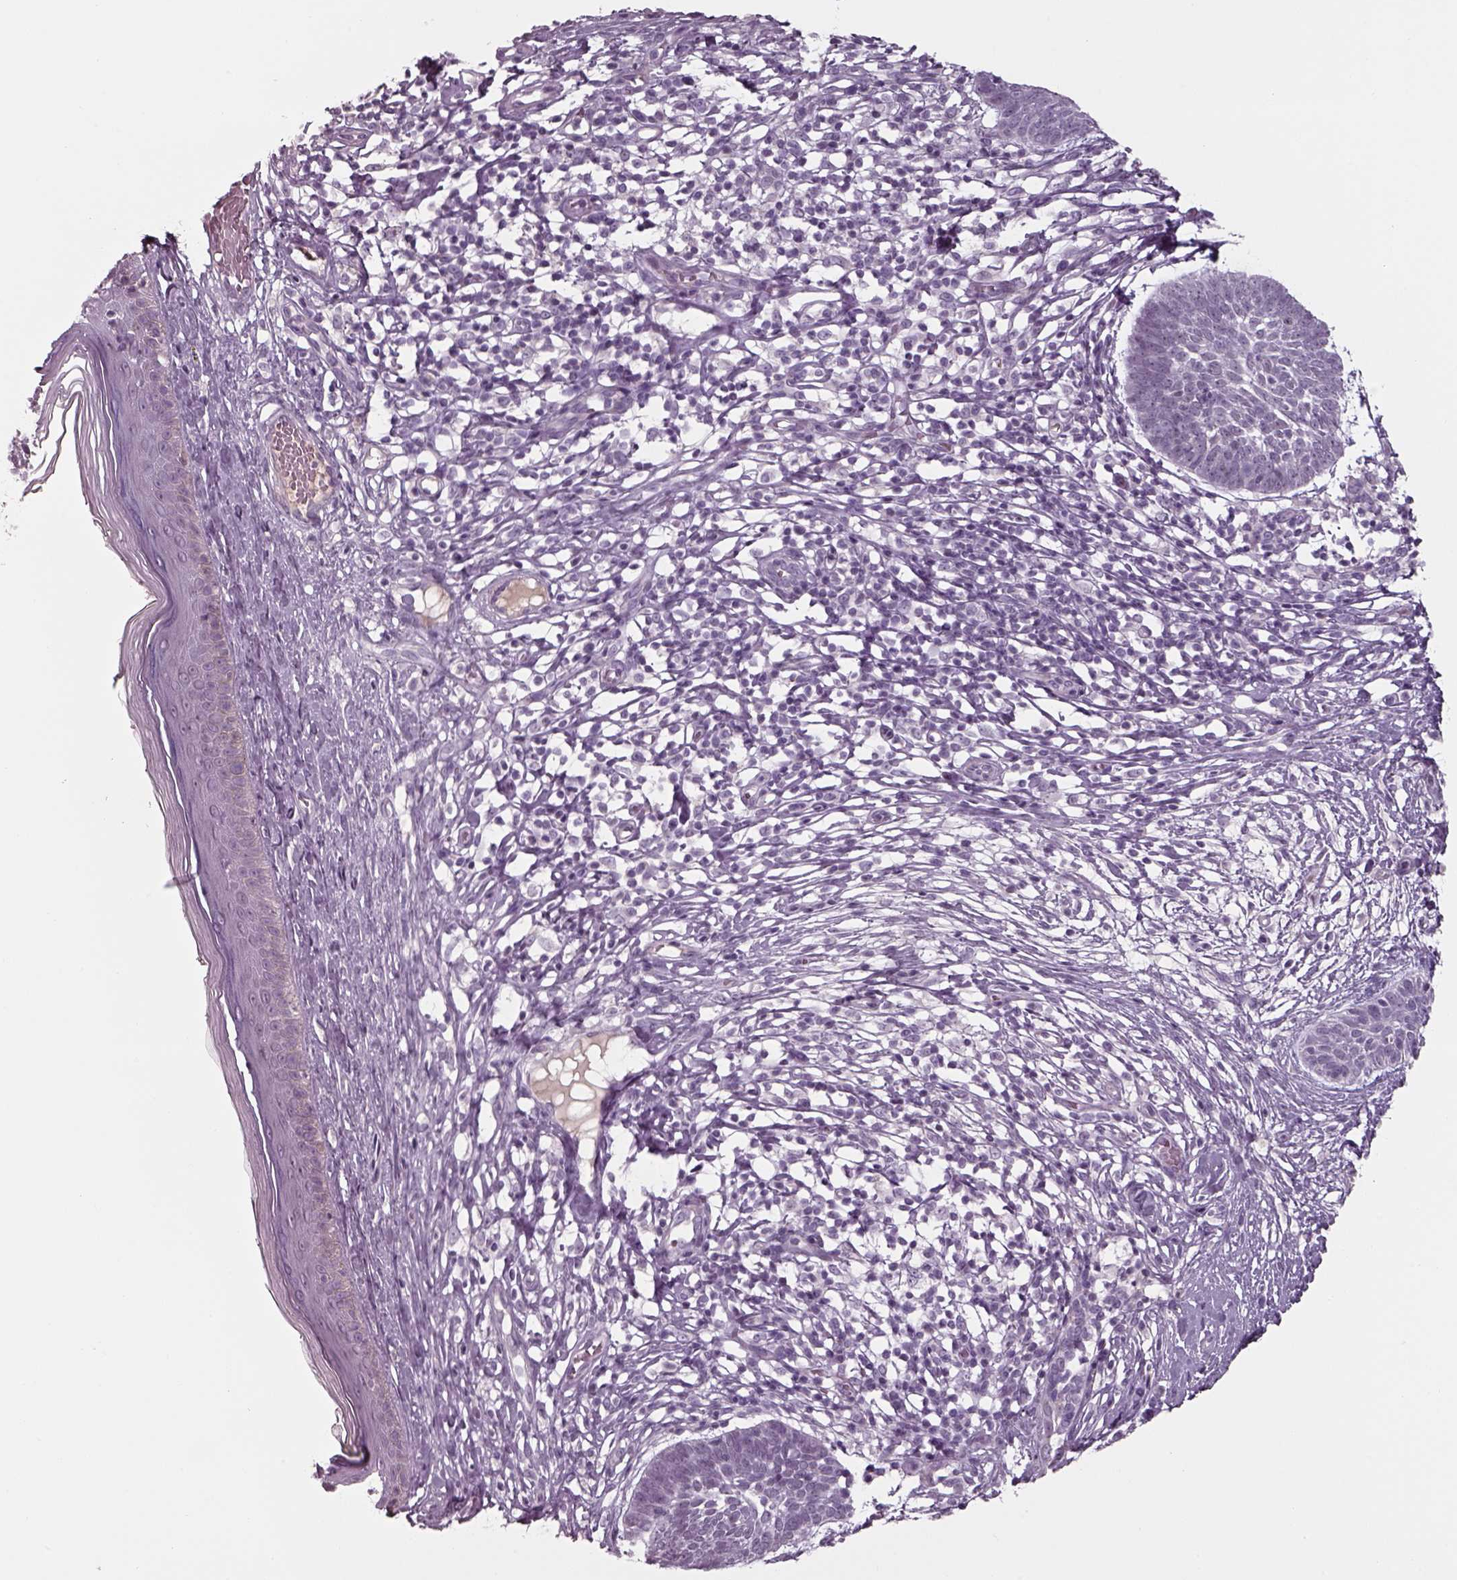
{"staining": {"intensity": "negative", "quantity": "none", "location": "none"}, "tissue": "skin cancer", "cell_type": "Tumor cells", "image_type": "cancer", "snomed": [{"axis": "morphology", "description": "Basal cell carcinoma"}, {"axis": "topography", "description": "Skin"}], "caption": "Tumor cells are negative for brown protein staining in basal cell carcinoma (skin).", "gene": "SEPTIN14", "patient": {"sex": "male", "age": 85}}